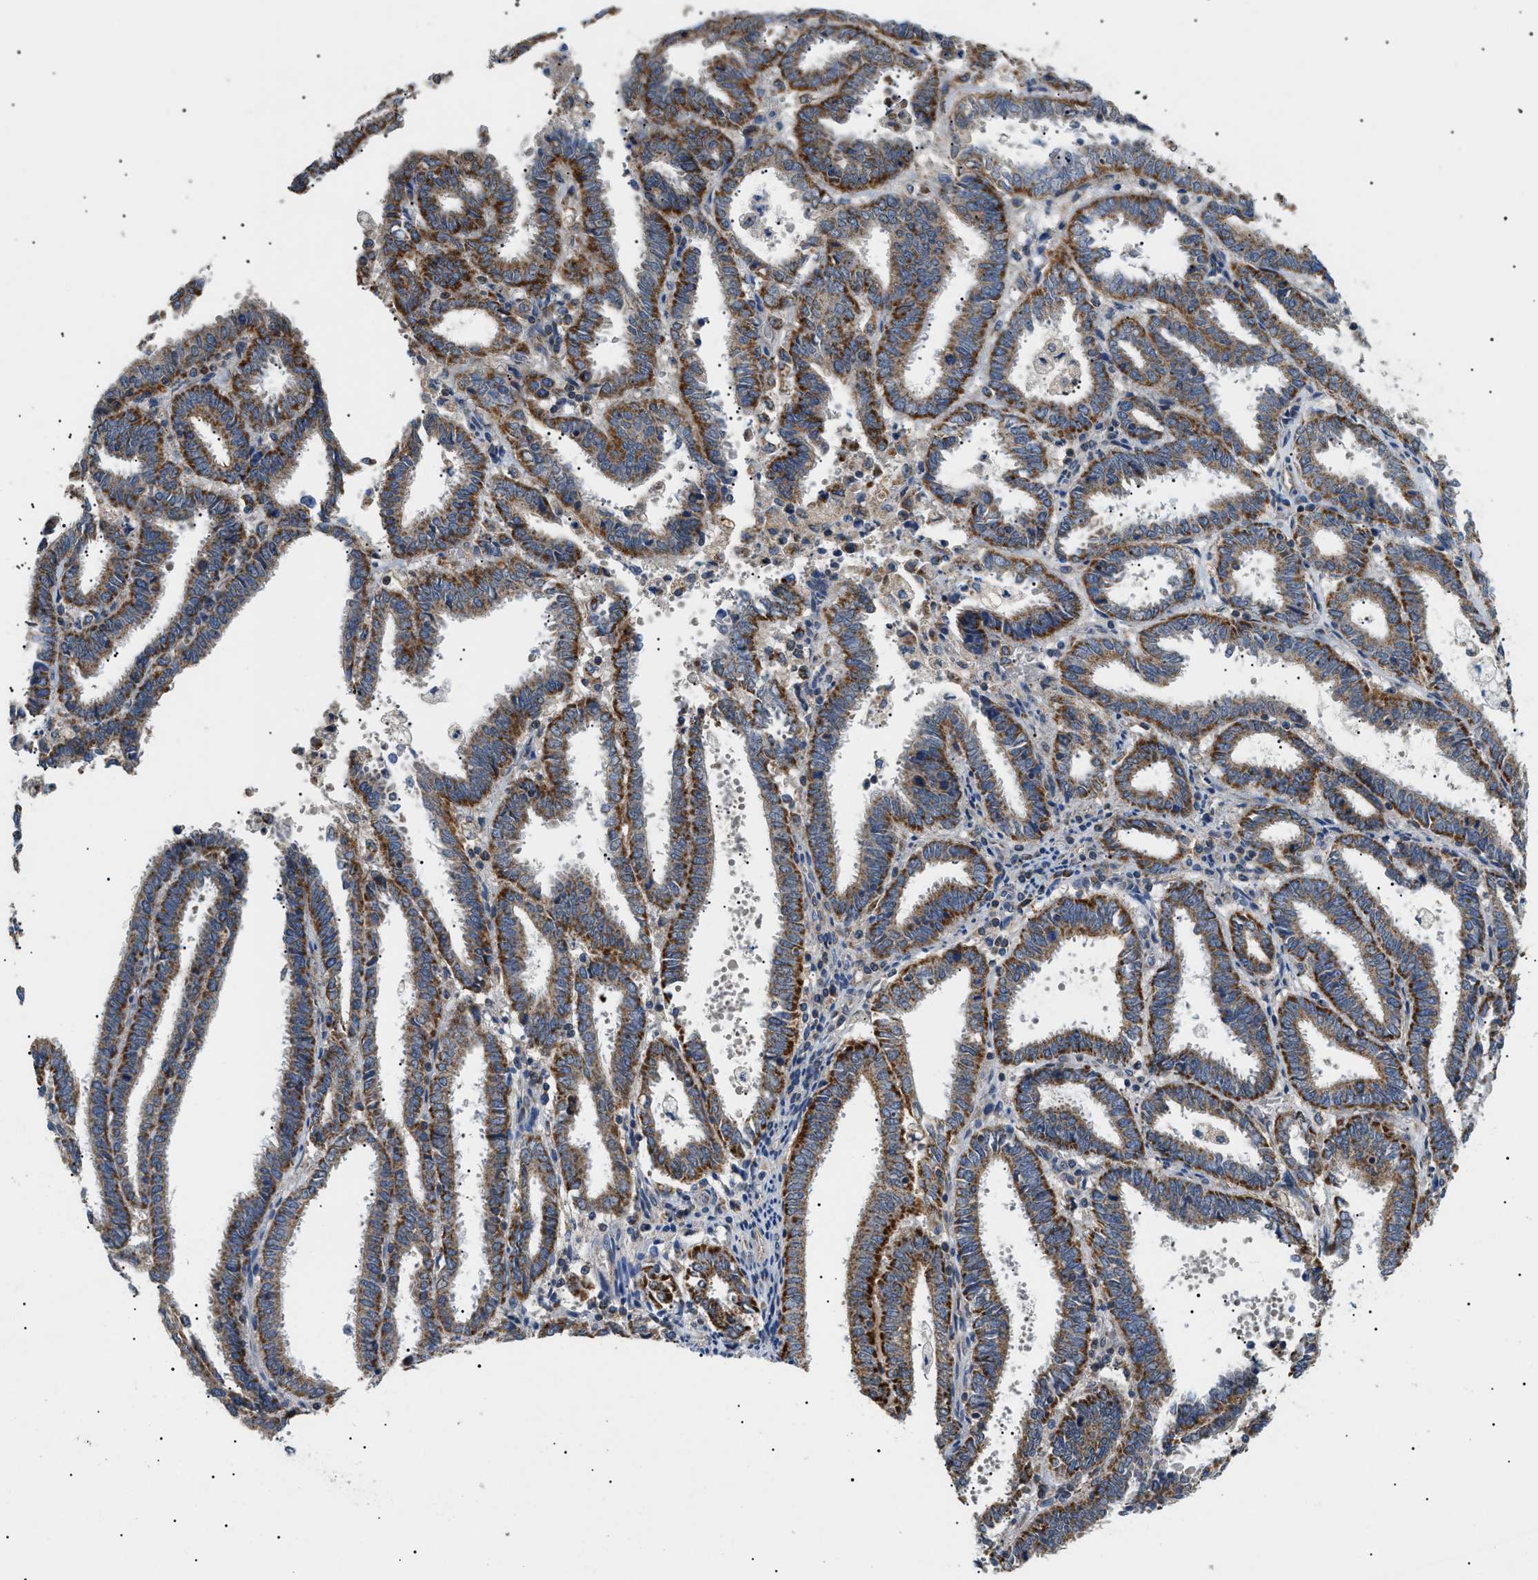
{"staining": {"intensity": "strong", "quantity": ">75%", "location": "cytoplasmic/membranous"}, "tissue": "endometrial cancer", "cell_type": "Tumor cells", "image_type": "cancer", "snomed": [{"axis": "morphology", "description": "Adenocarcinoma, NOS"}, {"axis": "topography", "description": "Uterus"}], "caption": "A photomicrograph of human endometrial cancer stained for a protein shows strong cytoplasmic/membranous brown staining in tumor cells. (brown staining indicates protein expression, while blue staining denotes nuclei).", "gene": "TOMM6", "patient": {"sex": "female", "age": 83}}